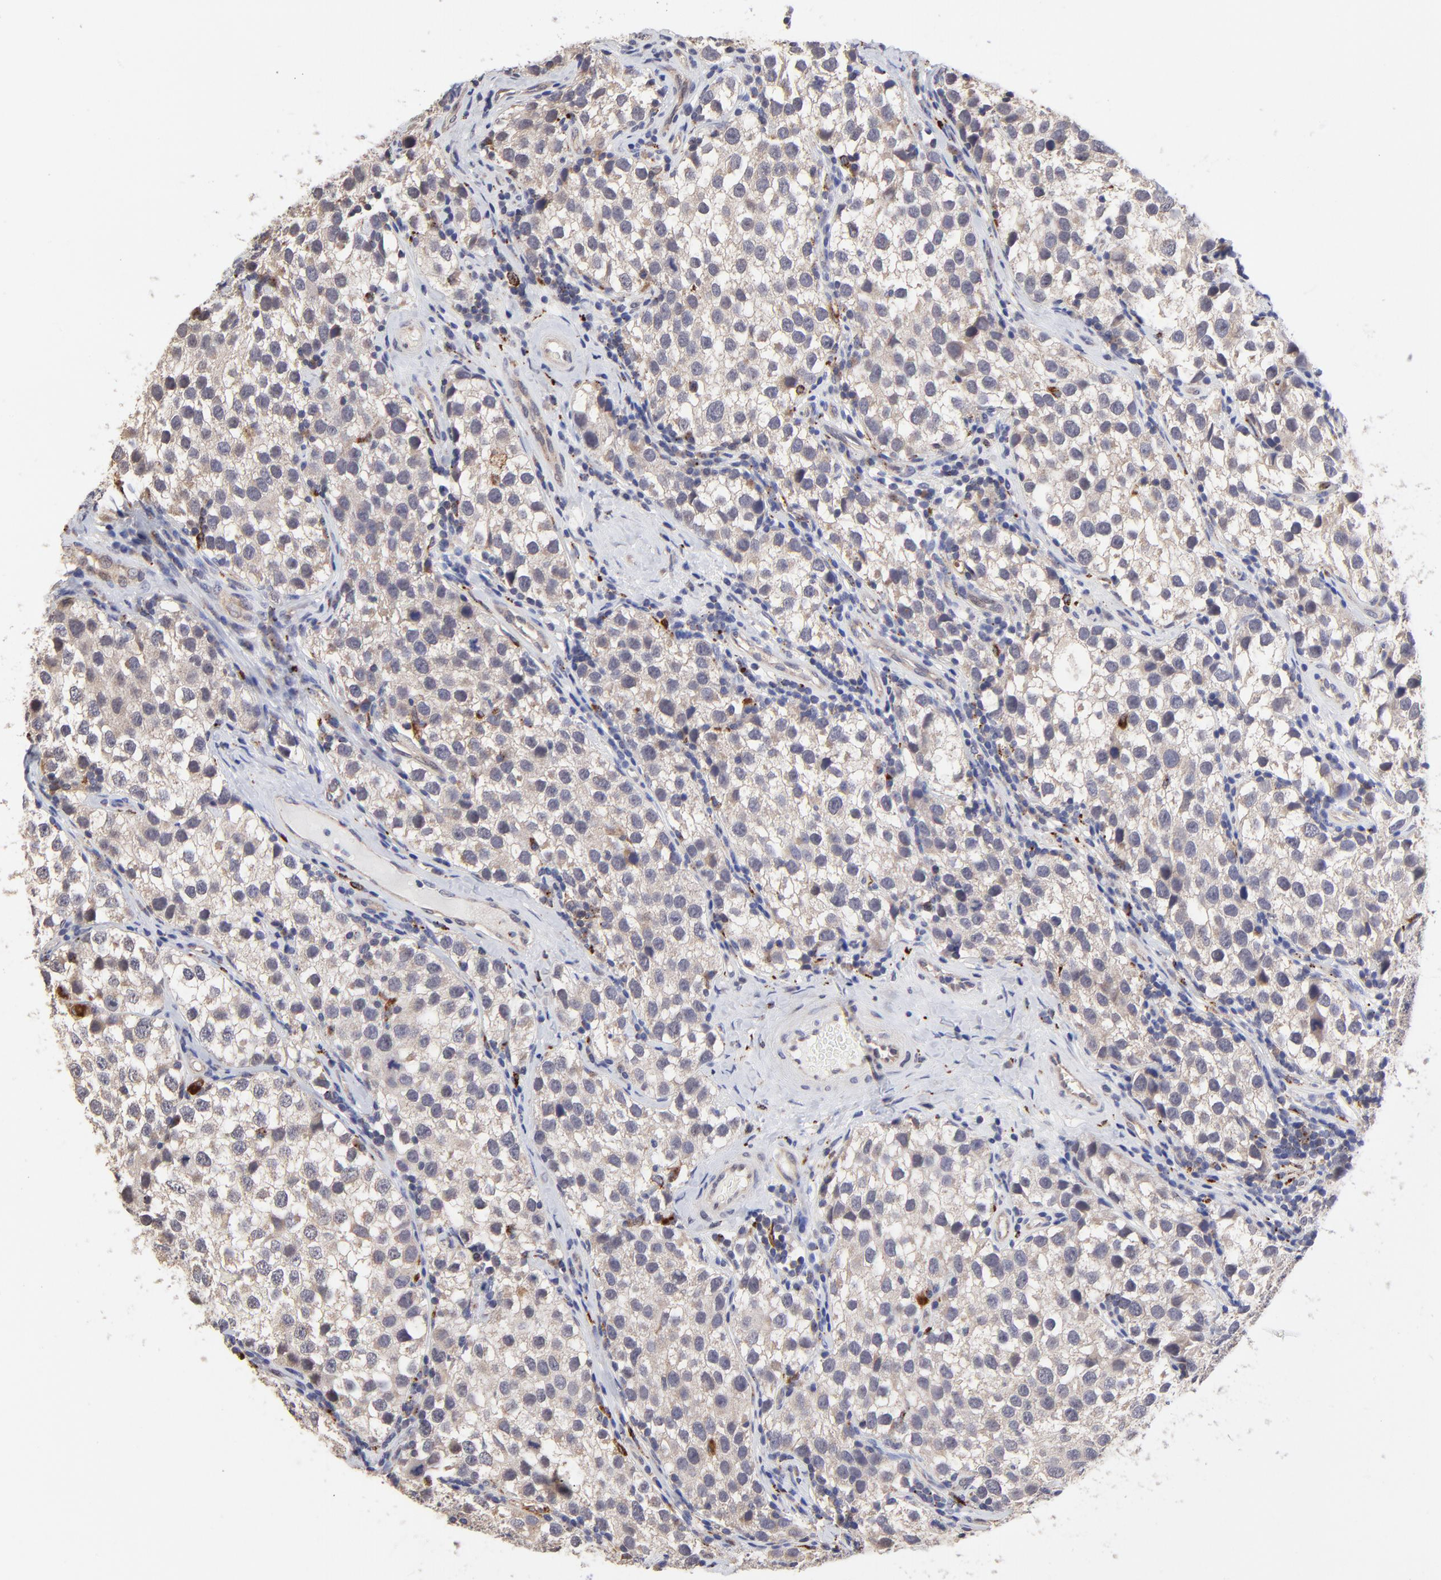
{"staining": {"intensity": "weak", "quantity": "<25%", "location": "cytoplasmic/membranous"}, "tissue": "testis cancer", "cell_type": "Tumor cells", "image_type": "cancer", "snomed": [{"axis": "morphology", "description": "Seminoma, NOS"}, {"axis": "topography", "description": "Testis"}], "caption": "An image of testis cancer stained for a protein shows no brown staining in tumor cells.", "gene": "PDE4B", "patient": {"sex": "male", "age": 39}}